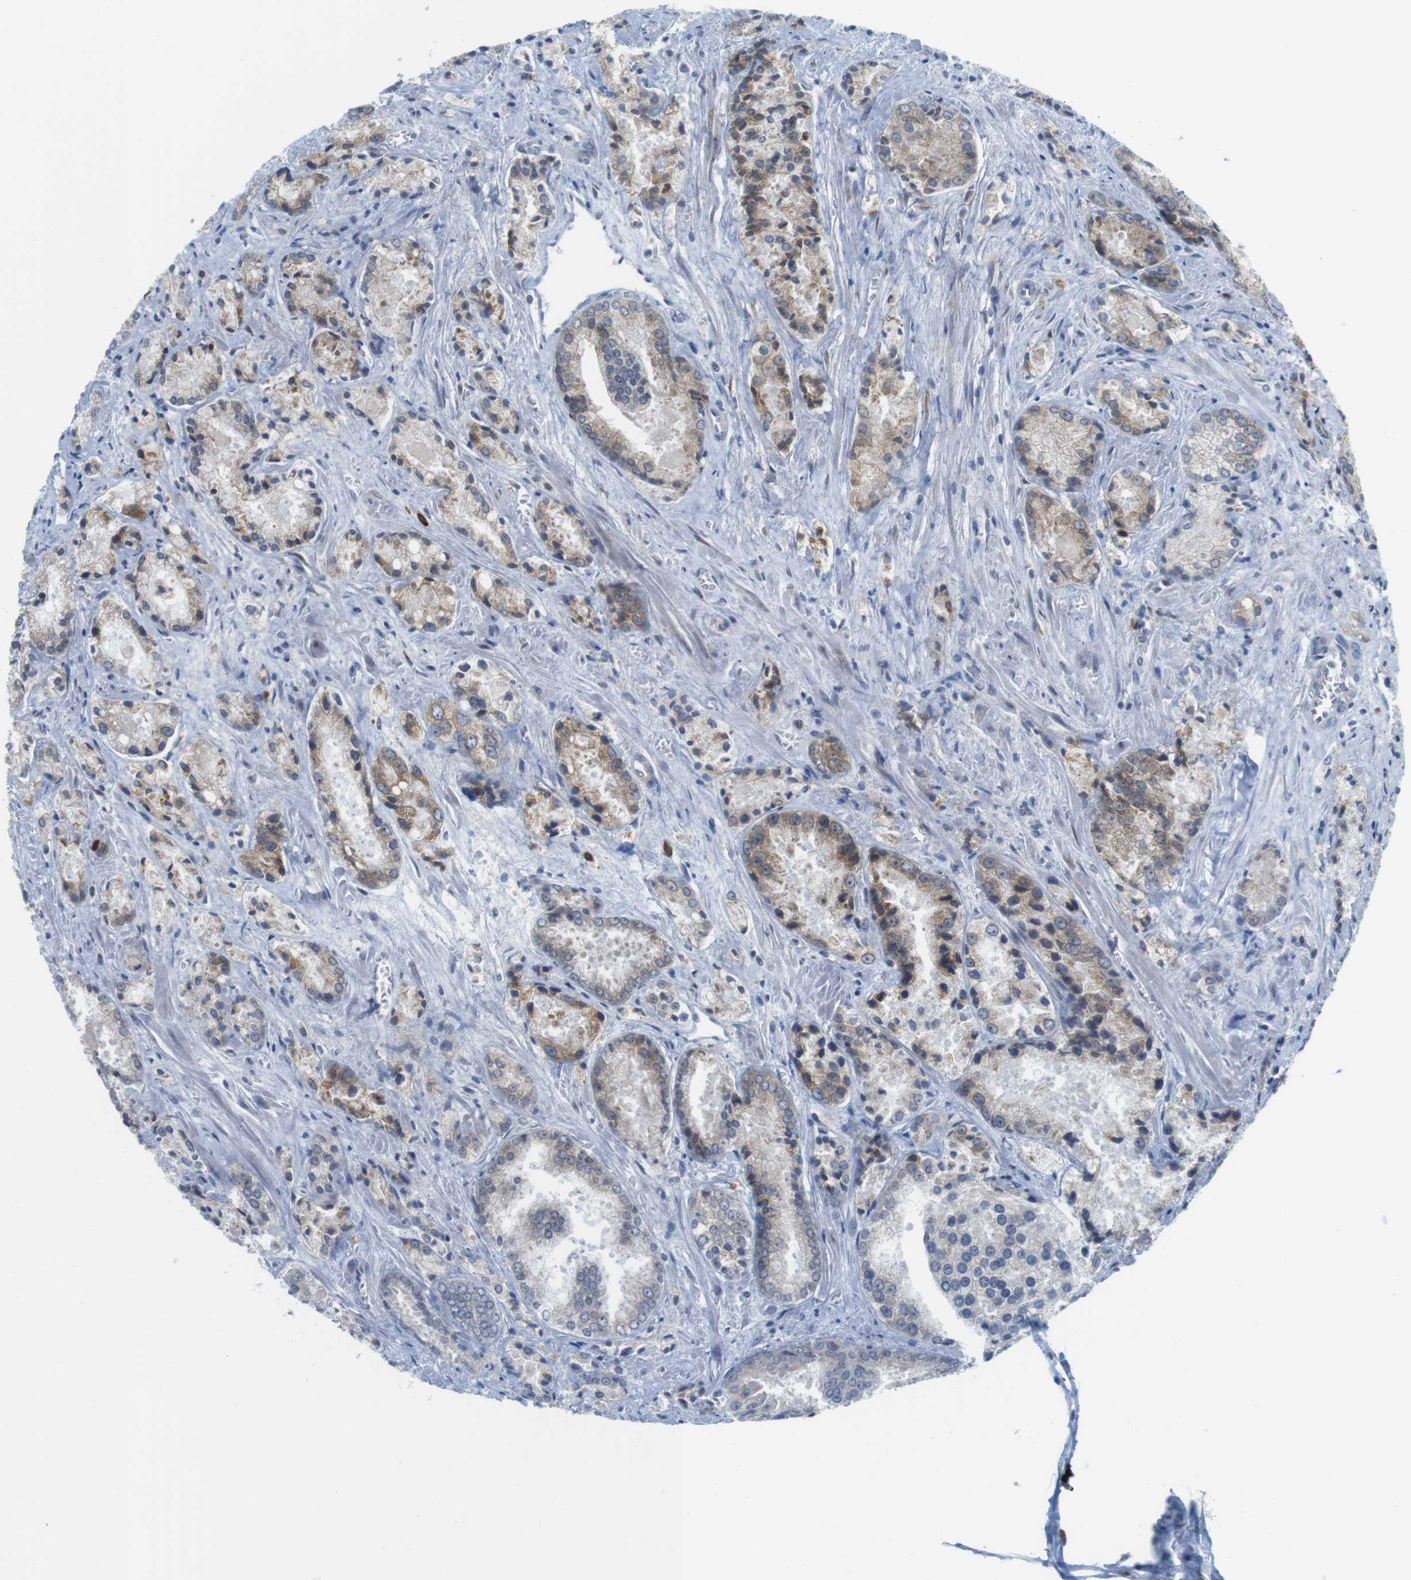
{"staining": {"intensity": "weak", "quantity": "<25%", "location": "cytoplasmic/membranous"}, "tissue": "prostate cancer", "cell_type": "Tumor cells", "image_type": "cancer", "snomed": [{"axis": "morphology", "description": "Adenocarcinoma, Low grade"}, {"axis": "topography", "description": "Prostate"}], "caption": "Protein analysis of prostate low-grade adenocarcinoma reveals no significant staining in tumor cells.", "gene": "ERGIC3", "patient": {"sex": "male", "age": 64}}